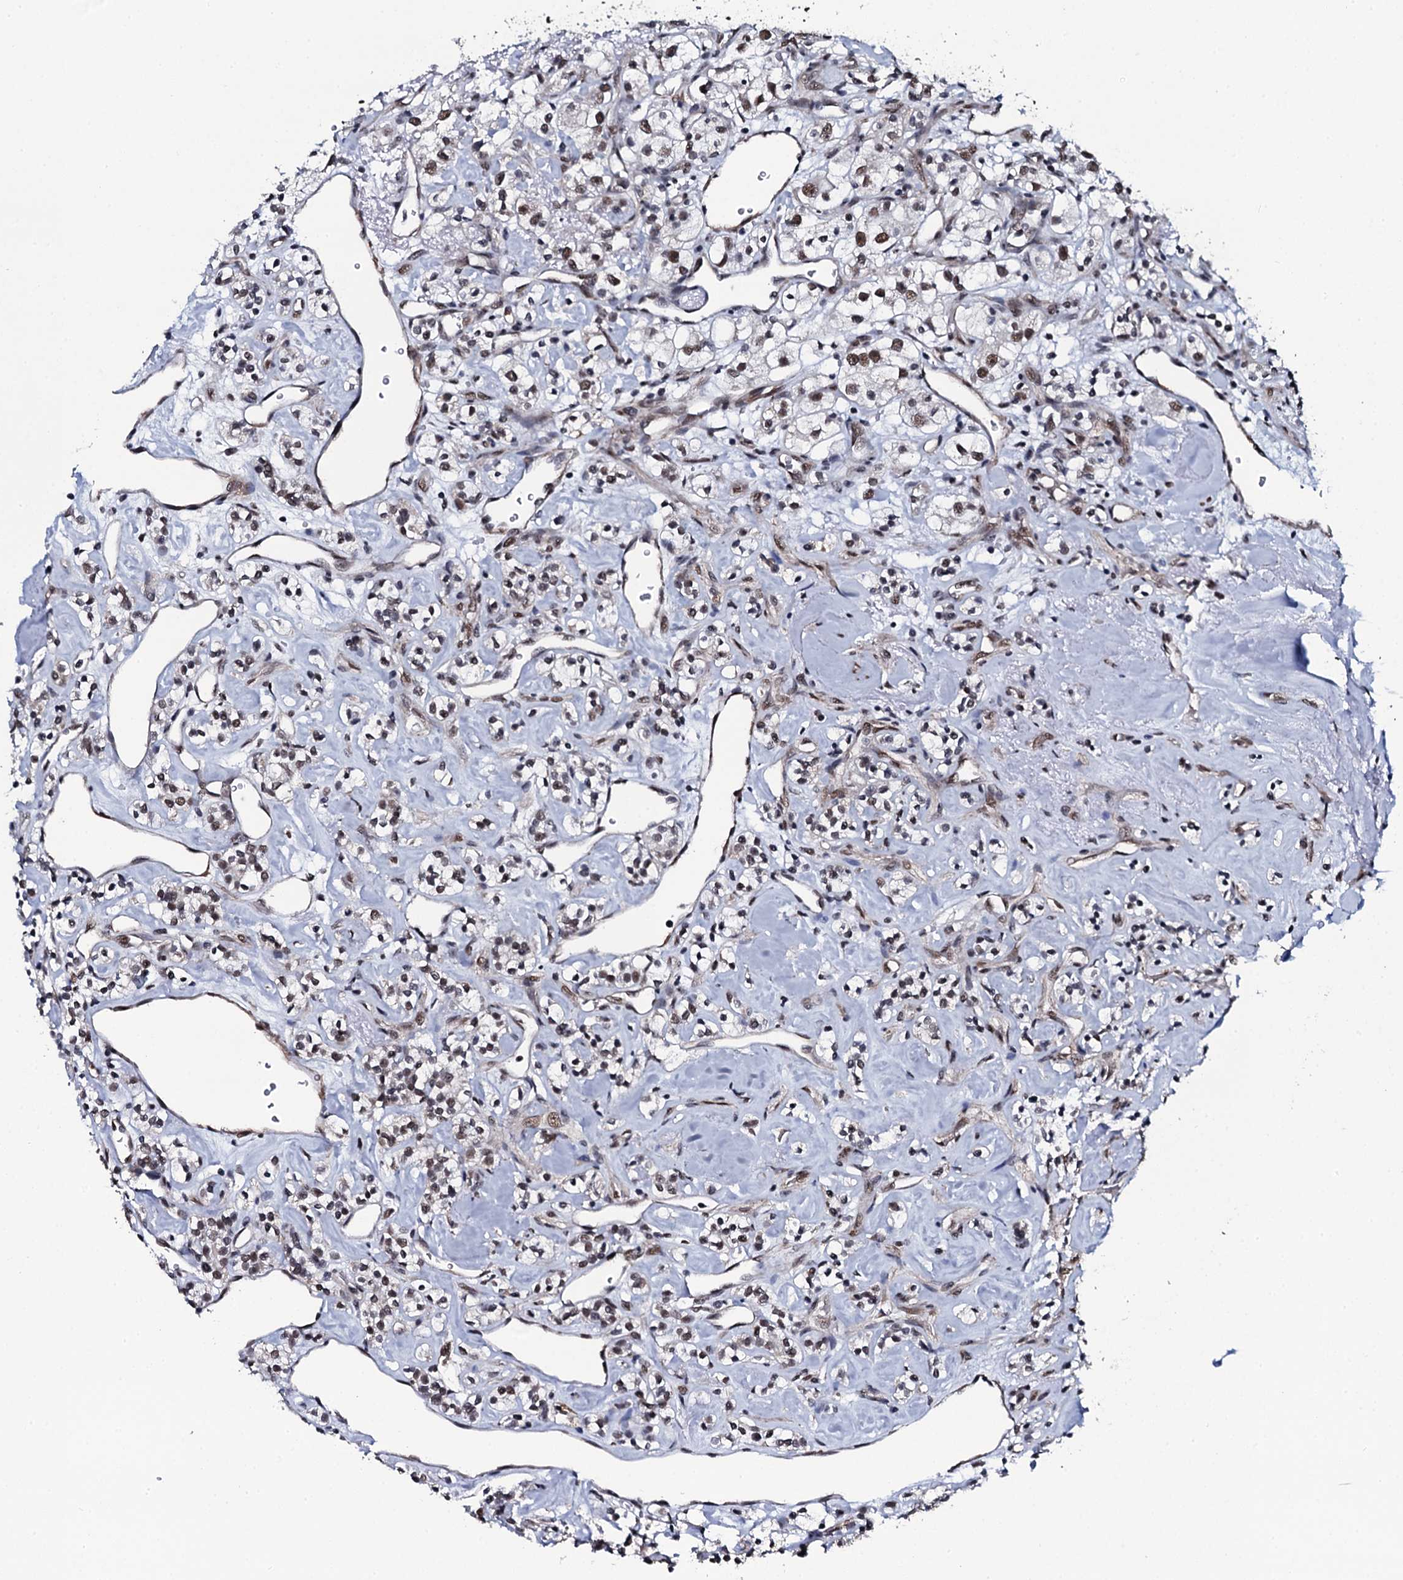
{"staining": {"intensity": "moderate", "quantity": "25%-75%", "location": "nuclear"}, "tissue": "renal cancer", "cell_type": "Tumor cells", "image_type": "cancer", "snomed": [{"axis": "morphology", "description": "Adenocarcinoma, NOS"}, {"axis": "topography", "description": "Kidney"}], "caption": "Protein expression analysis of adenocarcinoma (renal) exhibits moderate nuclear expression in approximately 25%-75% of tumor cells. (Stains: DAB in brown, nuclei in blue, Microscopy: brightfield microscopy at high magnification).", "gene": "CWC15", "patient": {"sex": "male", "age": 77}}